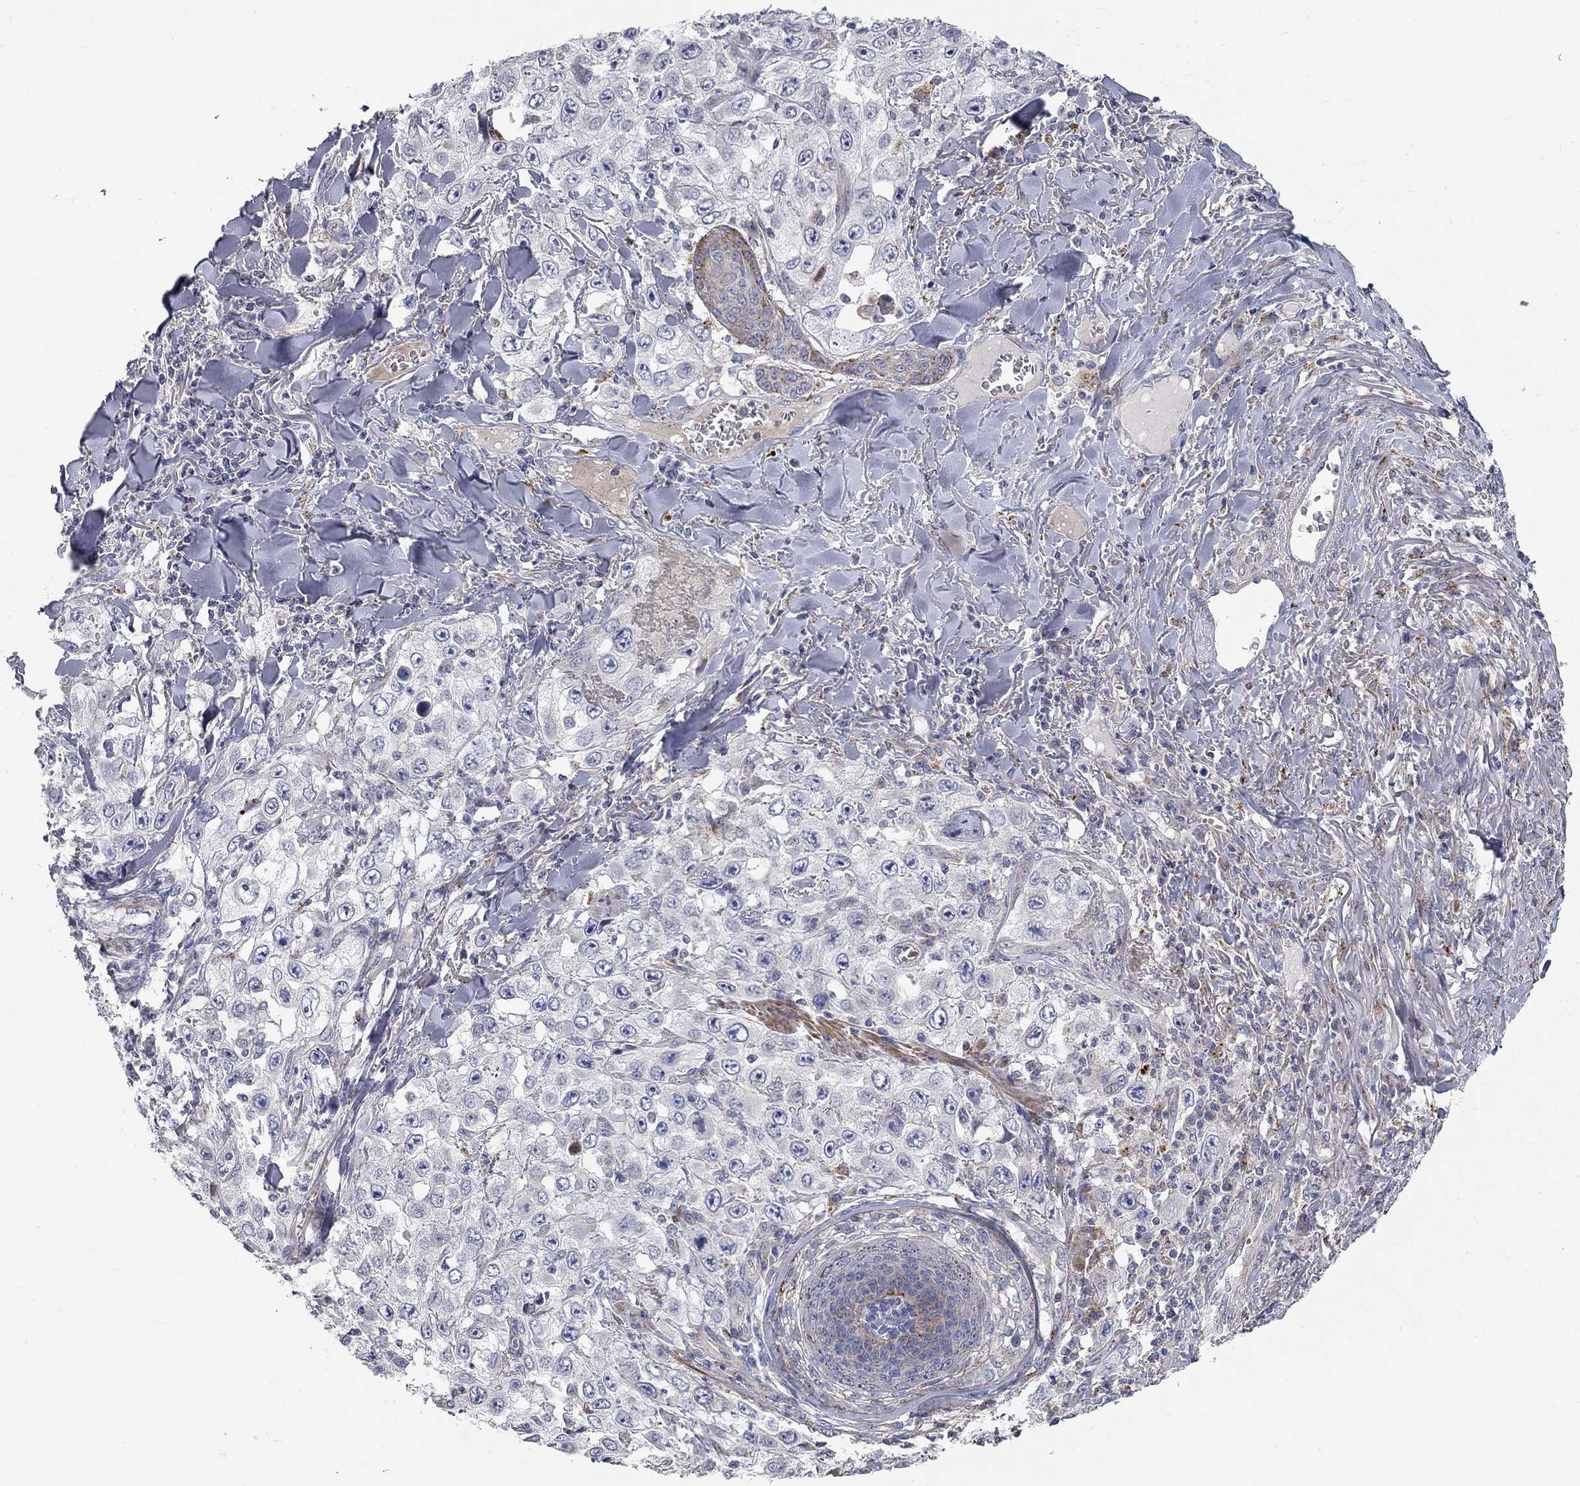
{"staining": {"intensity": "negative", "quantity": "none", "location": "none"}, "tissue": "skin cancer", "cell_type": "Tumor cells", "image_type": "cancer", "snomed": [{"axis": "morphology", "description": "Squamous cell carcinoma, NOS"}, {"axis": "topography", "description": "Skin"}], "caption": "This is a histopathology image of immunohistochemistry staining of skin squamous cell carcinoma, which shows no staining in tumor cells.", "gene": "KANSL1L", "patient": {"sex": "male", "age": 82}}